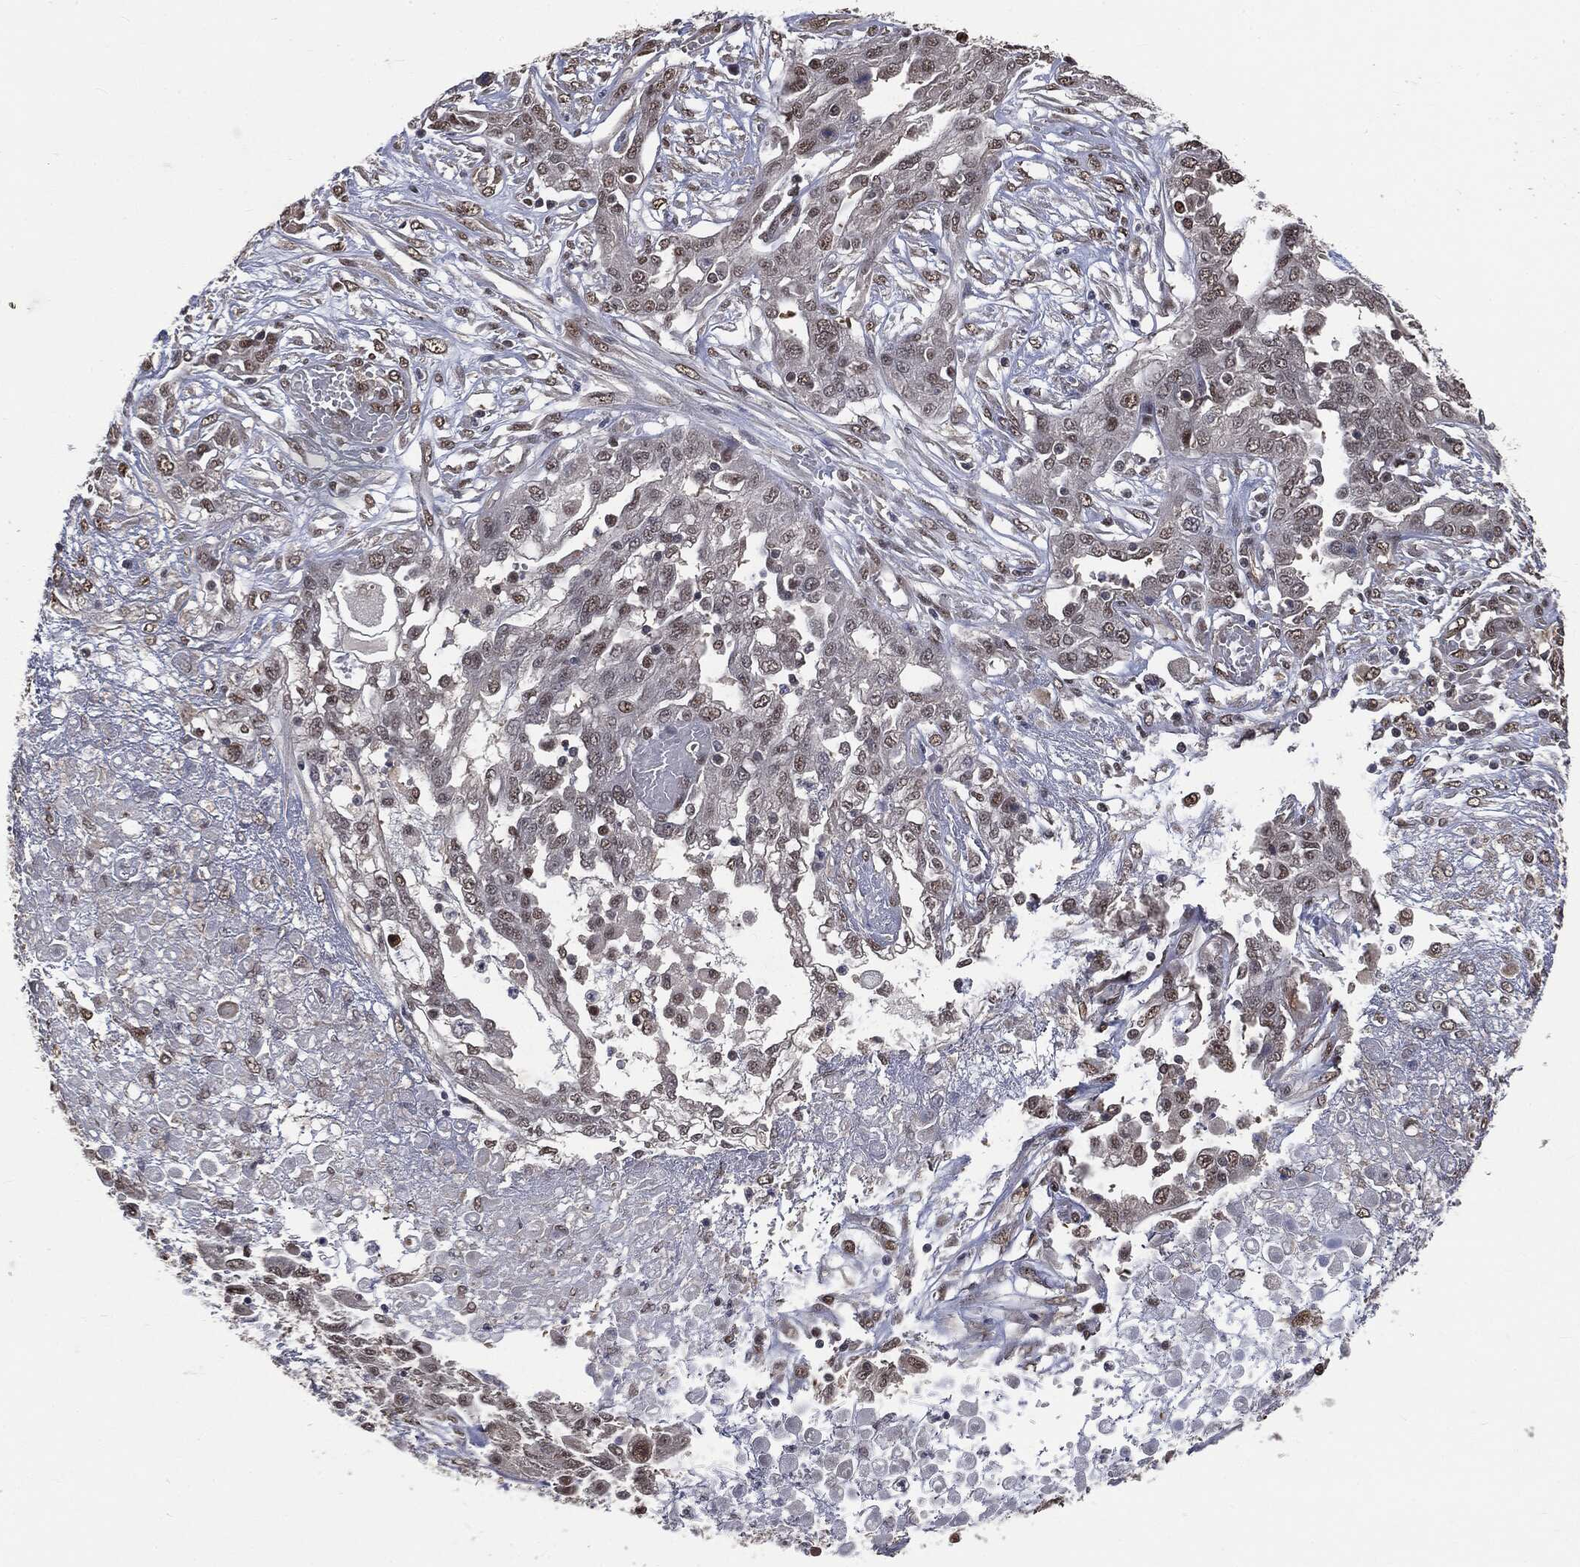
{"staining": {"intensity": "moderate", "quantity": "<25%", "location": "nuclear"}, "tissue": "ovarian cancer", "cell_type": "Tumor cells", "image_type": "cancer", "snomed": [{"axis": "morphology", "description": "Cystadenocarcinoma, serous, NOS"}, {"axis": "topography", "description": "Ovary"}], "caption": "Ovarian cancer (serous cystadenocarcinoma) stained for a protein displays moderate nuclear positivity in tumor cells.", "gene": "SHLD2", "patient": {"sex": "female", "age": 67}}